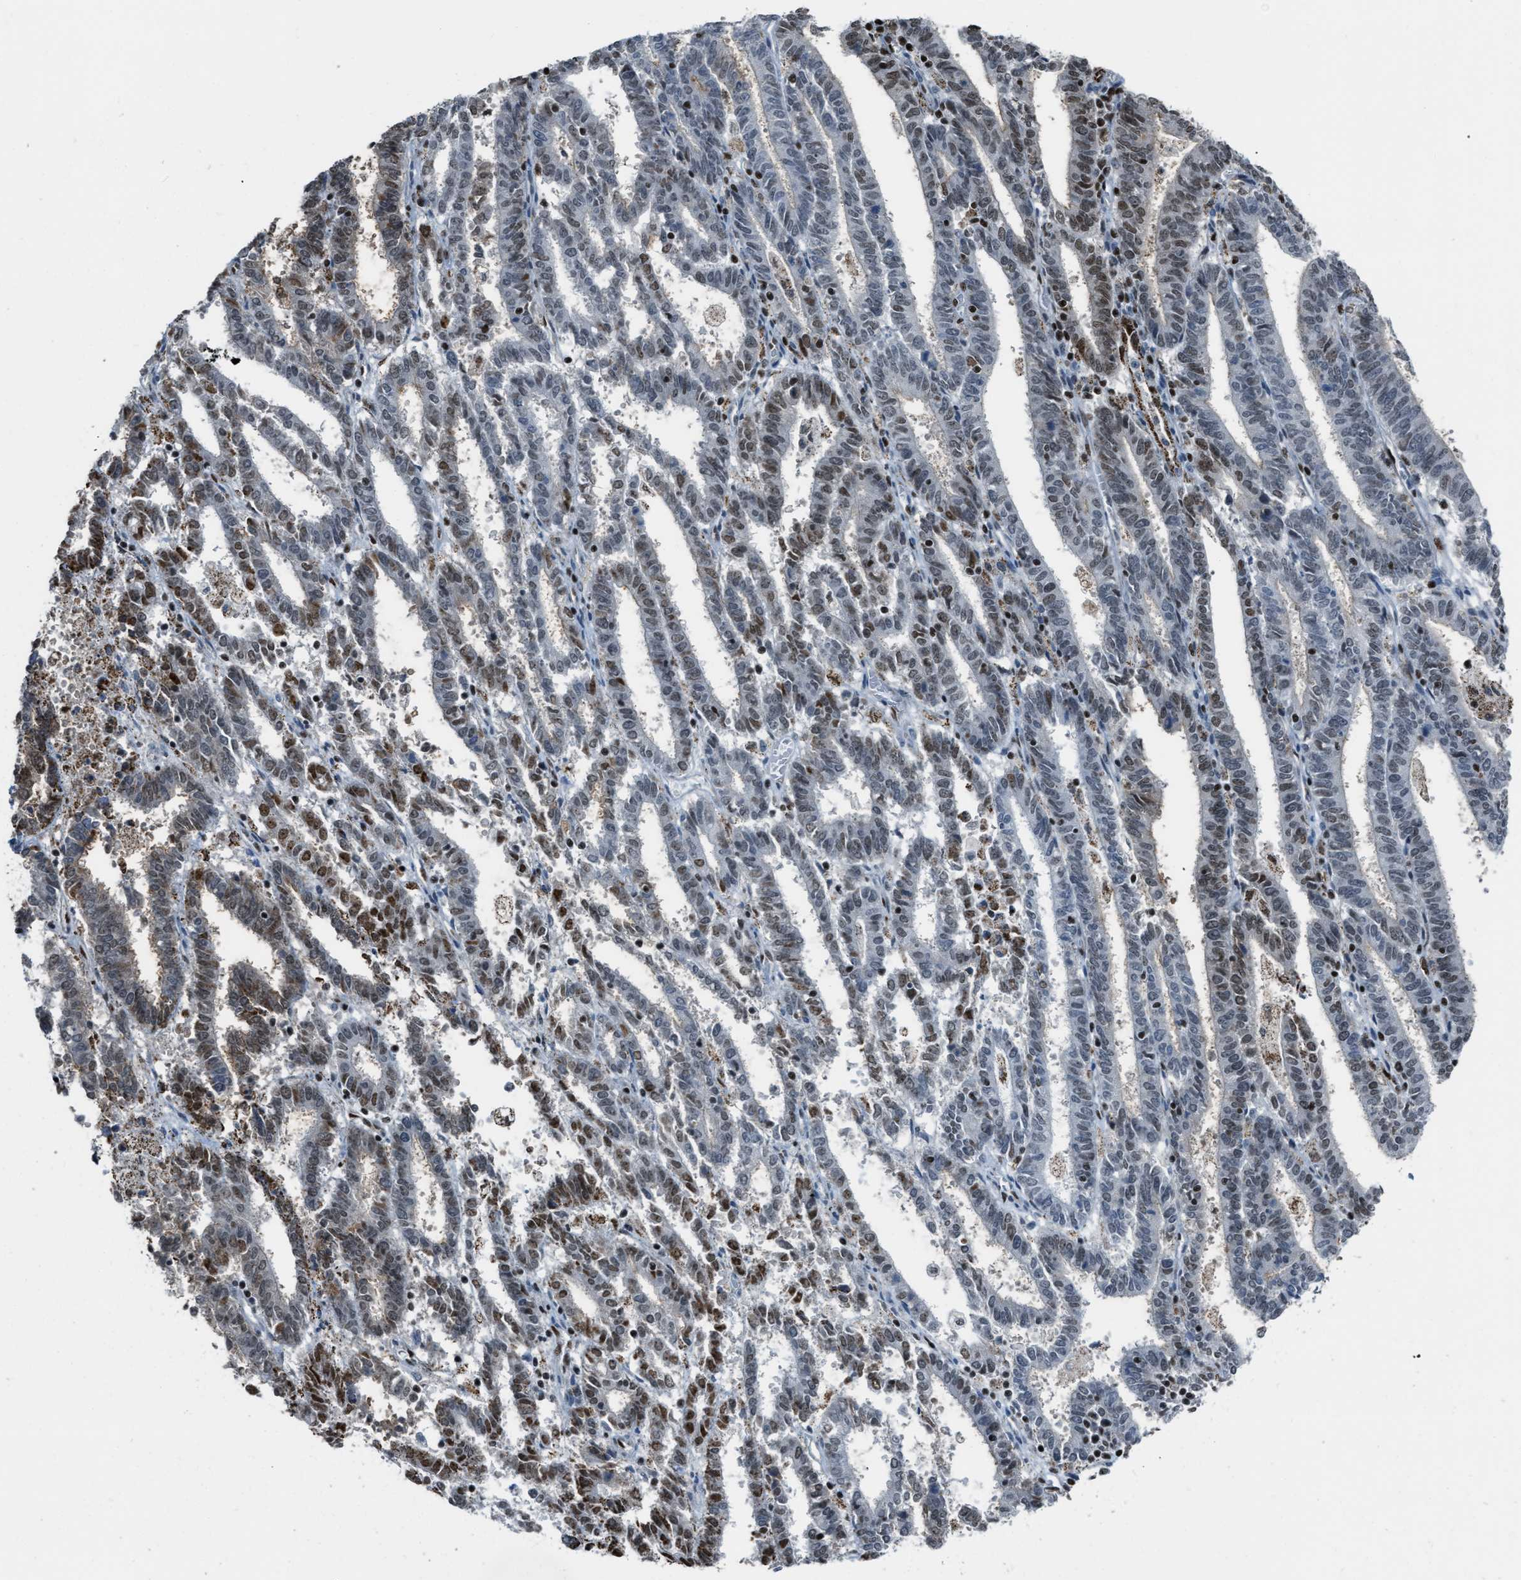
{"staining": {"intensity": "strong", "quantity": "25%-75%", "location": "nuclear"}, "tissue": "endometrial cancer", "cell_type": "Tumor cells", "image_type": "cancer", "snomed": [{"axis": "morphology", "description": "Adenocarcinoma, NOS"}, {"axis": "topography", "description": "Uterus"}], "caption": "Endometrial cancer (adenocarcinoma) stained with DAB (3,3'-diaminobenzidine) immunohistochemistry (IHC) reveals high levels of strong nuclear positivity in approximately 25%-75% of tumor cells. (DAB IHC with brightfield microscopy, high magnification).", "gene": "SLFN5", "patient": {"sex": "female", "age": 83}}